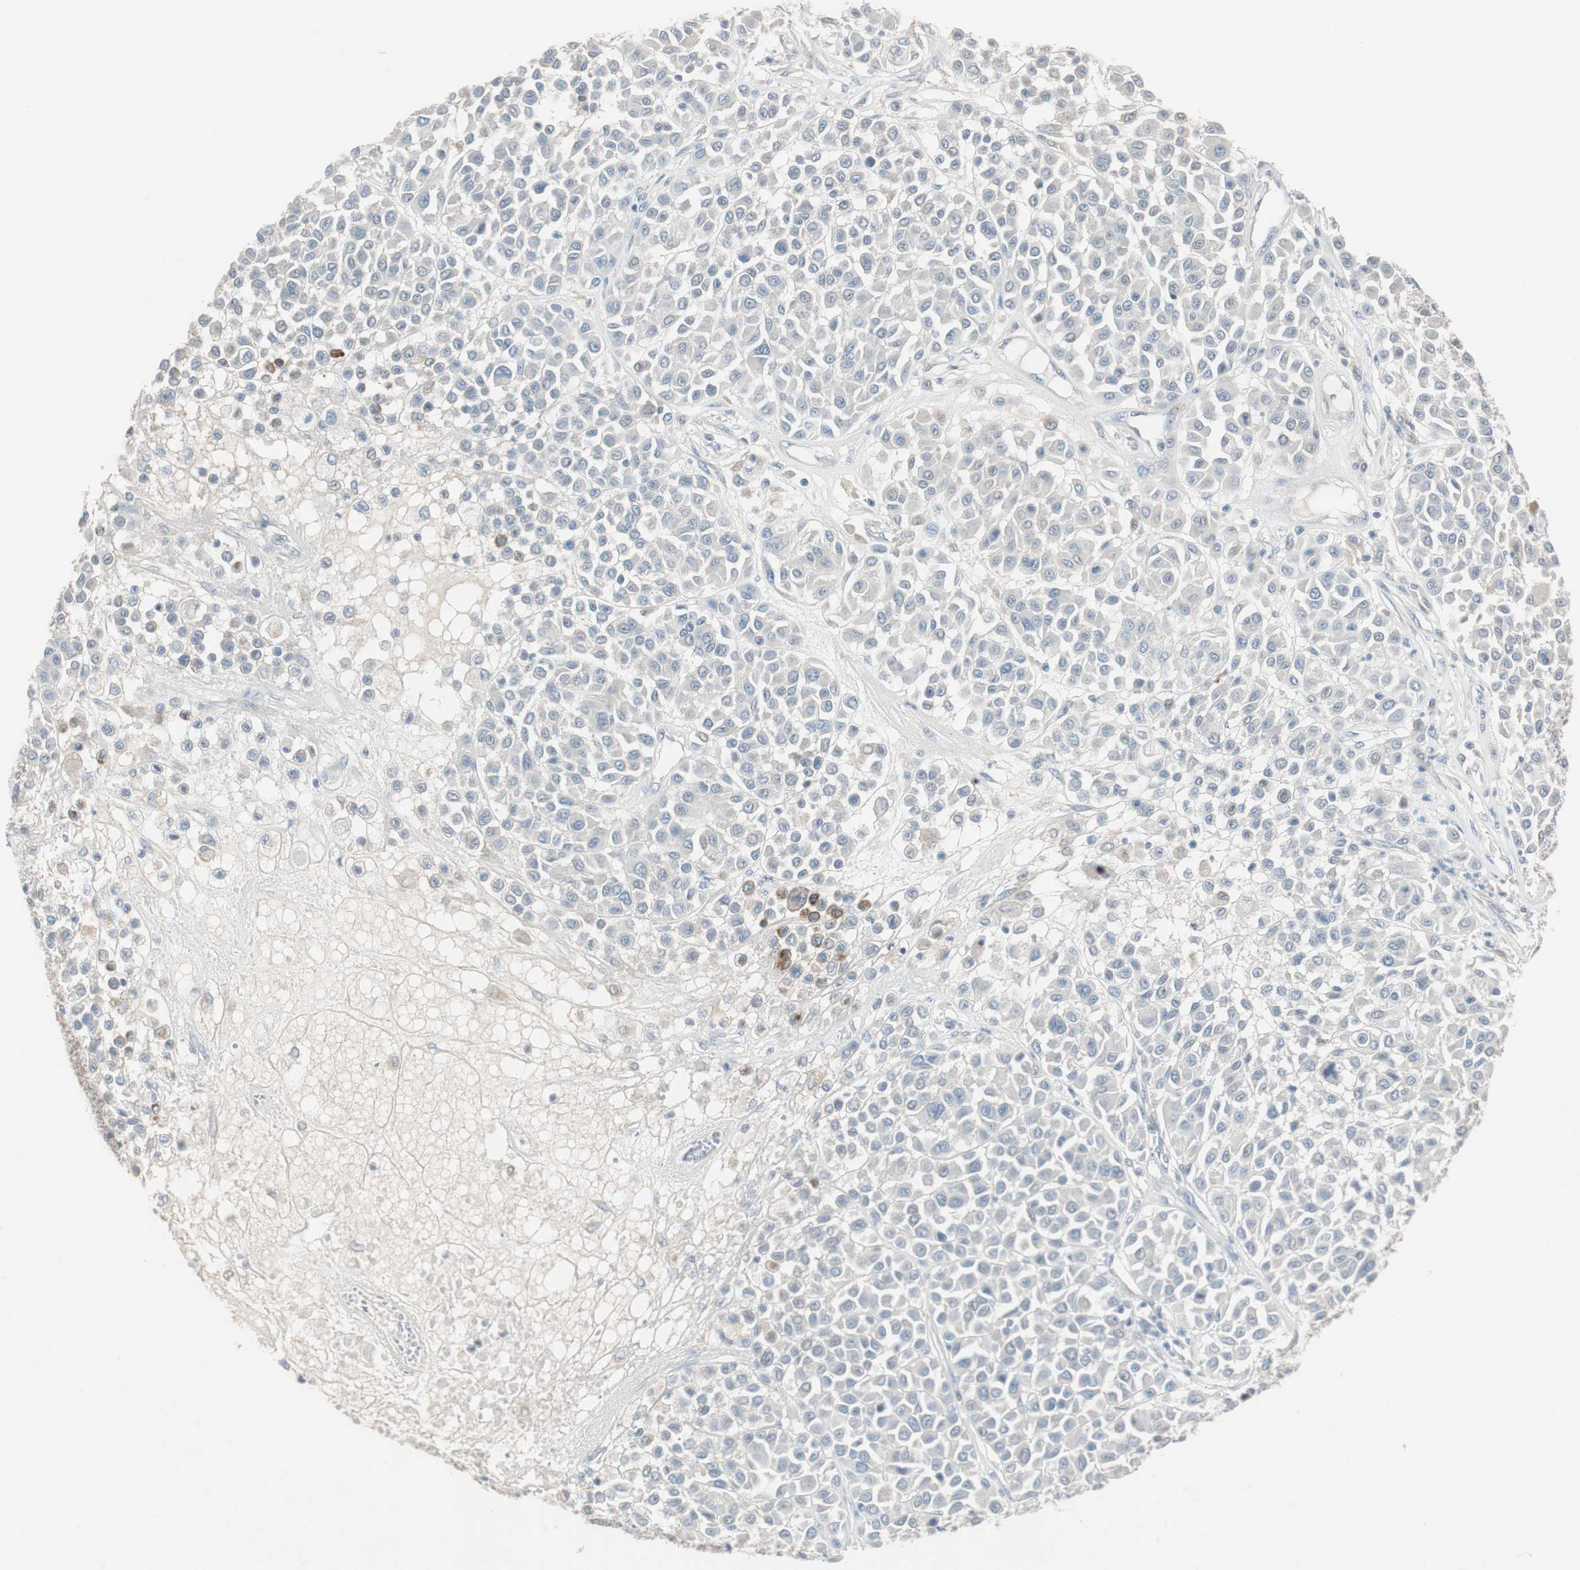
{"staining": {"intensity": "negative", "quantity": "none", "location": "none"}, "tissue": "melanoma", "cell_type": "Tumor cells", "image_type": "cancer", "snomed": [{"axis": "morphology", "description": "Malignant melanoma, Metastatic site"}, {"axis": "topography", "description": "Soft tissue"}], "caption": "DAB immunohistochemical staining of melanoma demonstrates no significant staining in tumor cells.", "gene": "KHK", "patient": {"sex": "male", "age": 41}}